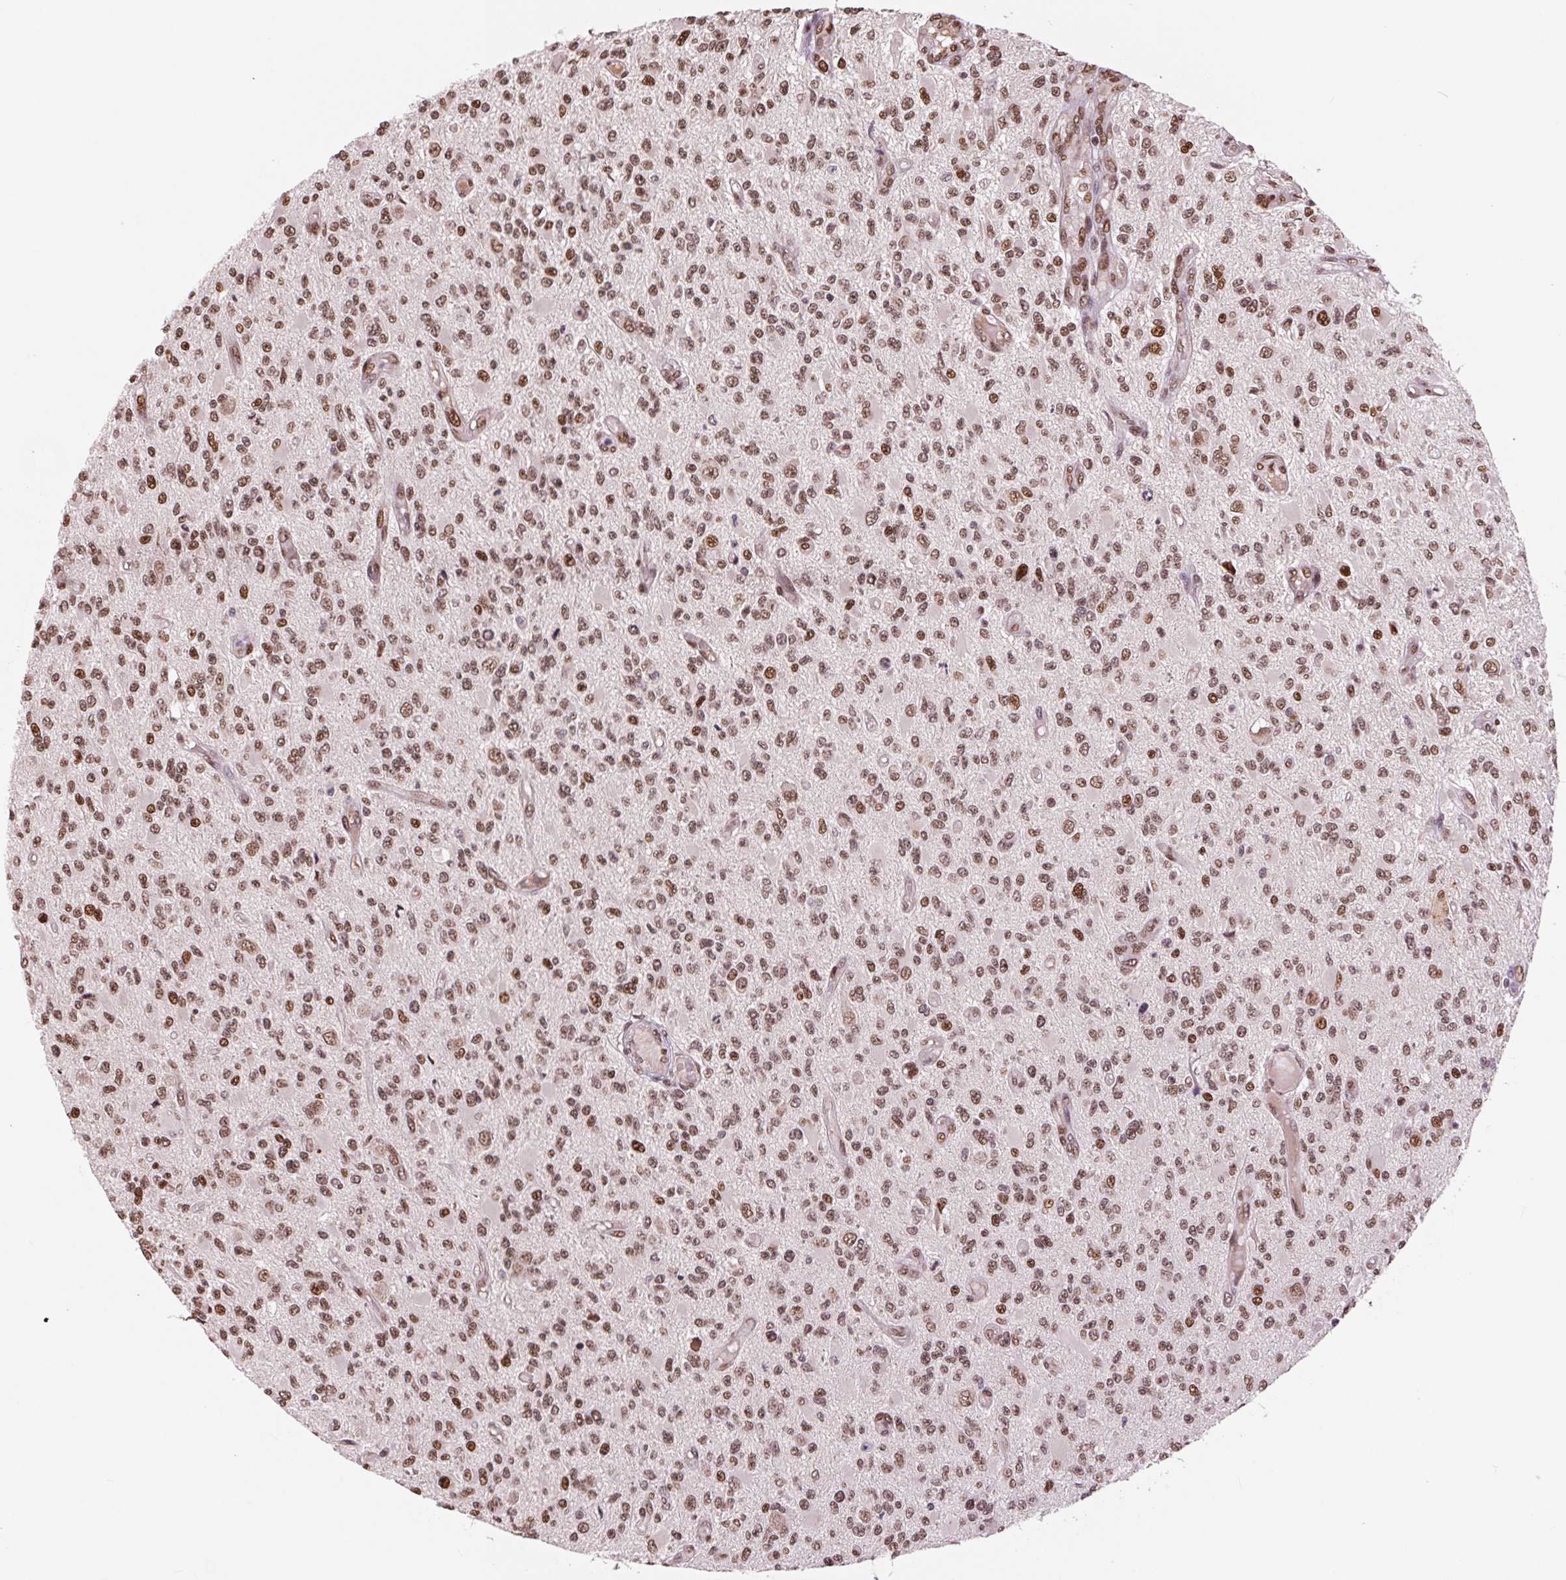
{"staining": {"intensity": "moderate", "quantity": ">75%", "location": "nuclear"}, "tissue": "glioma", "cell_type": "Tumor cells", "image_type": "cancer", "snomed": [{"axis": "morphology", "description": "Glioma, malignant, High grade"}, {"axis": "topography", "description": "Brain"}], "caption": "IHC of high-grade glioma (malignant) exhibits medium levels of moderate nuclear expression in about >75% of tumor cells.", "gene": "RAD23A", "patient": {"sex": "female", "age": 63}}